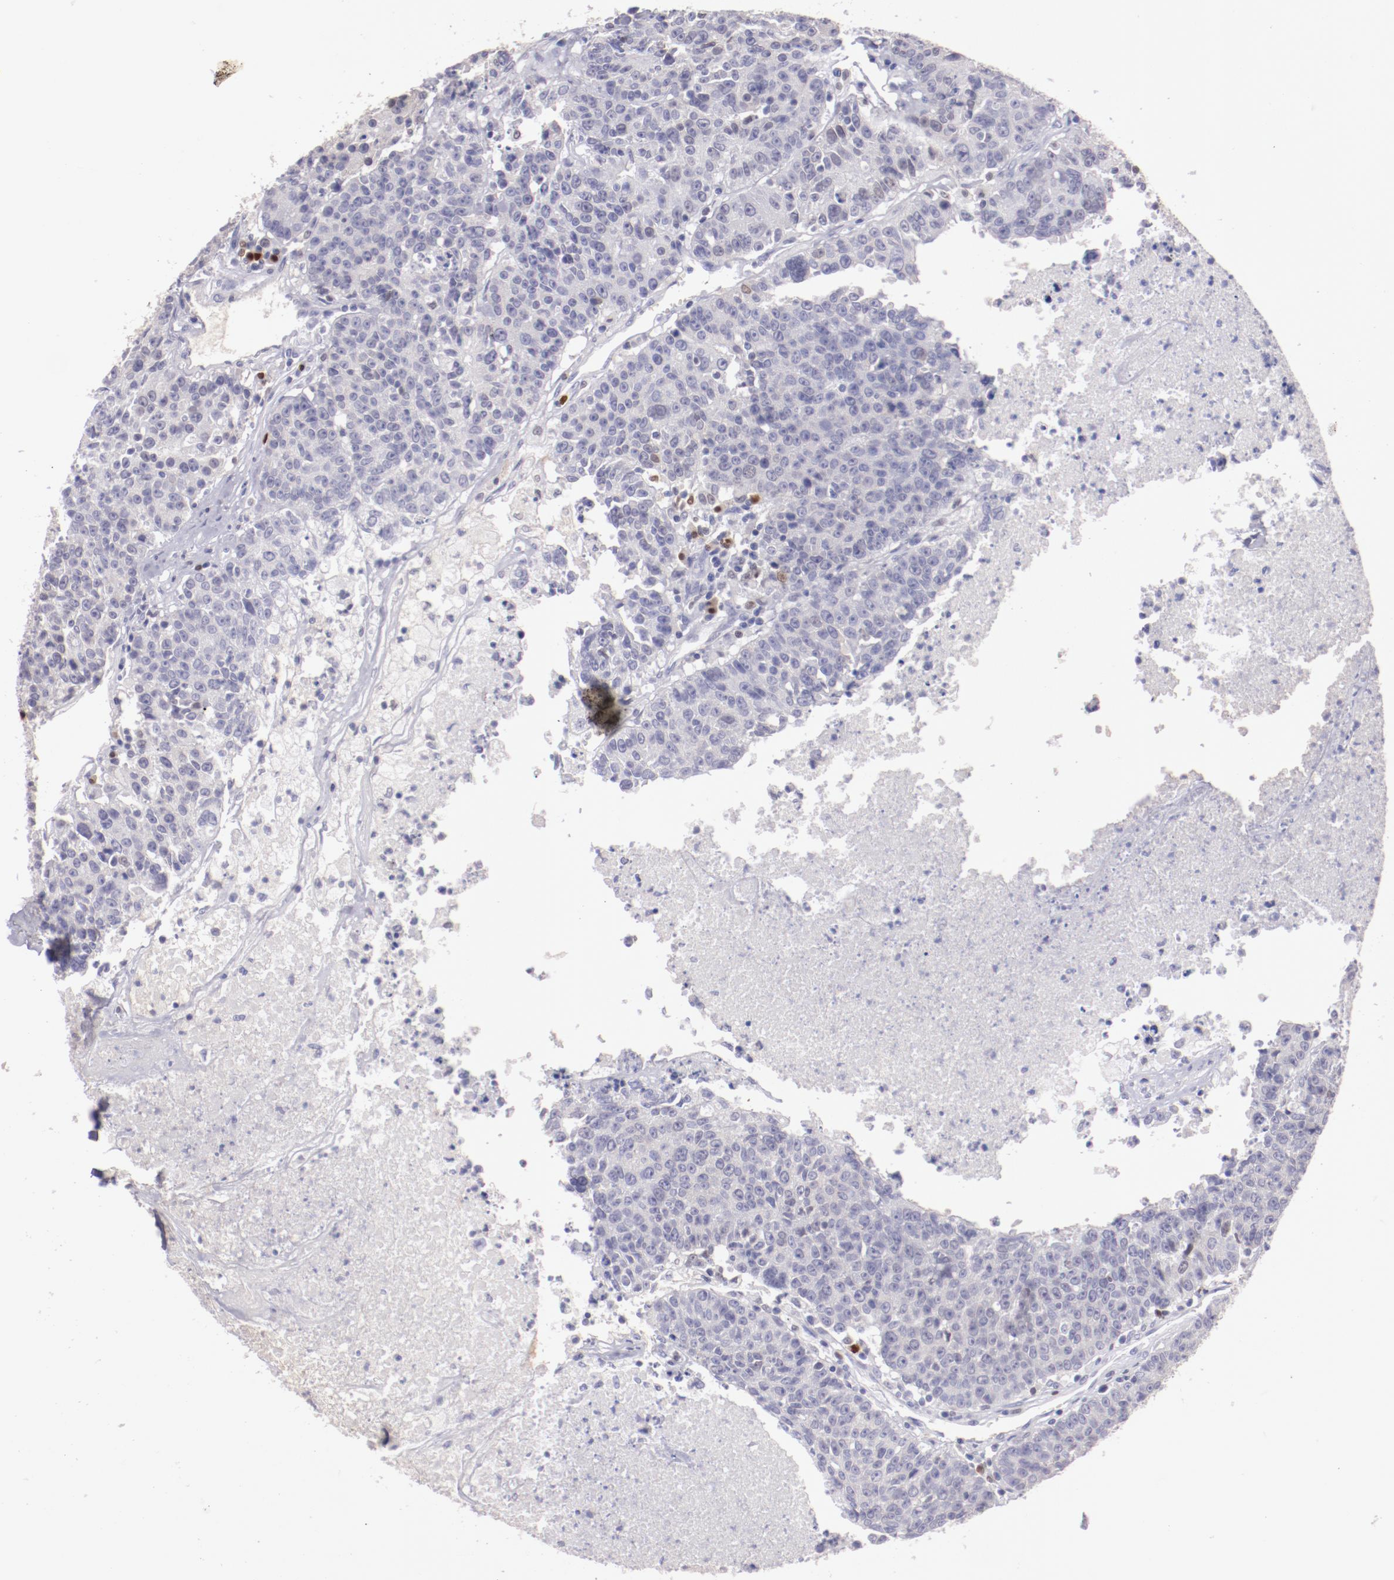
{"staining": {"intensity": "negative", "quantity": "none", "location": "none"}, "tissue": "colorectal cancer", "cell_type": "Tumor cells", "image_type": "cancer", "snomed": [{"axis": "morphology", "description": "Adenocarcinoma, NOS"}, {"axis": "topography", "description": "Colon"}], "caption": "Immunohistochemistry histopathology image of neoplastic tissue: colorectal cancer stained with DAB shows no significant protein expression in tumor cells.", "gene": "IRF8", "patient": {"sex": "female", "age": 53}}